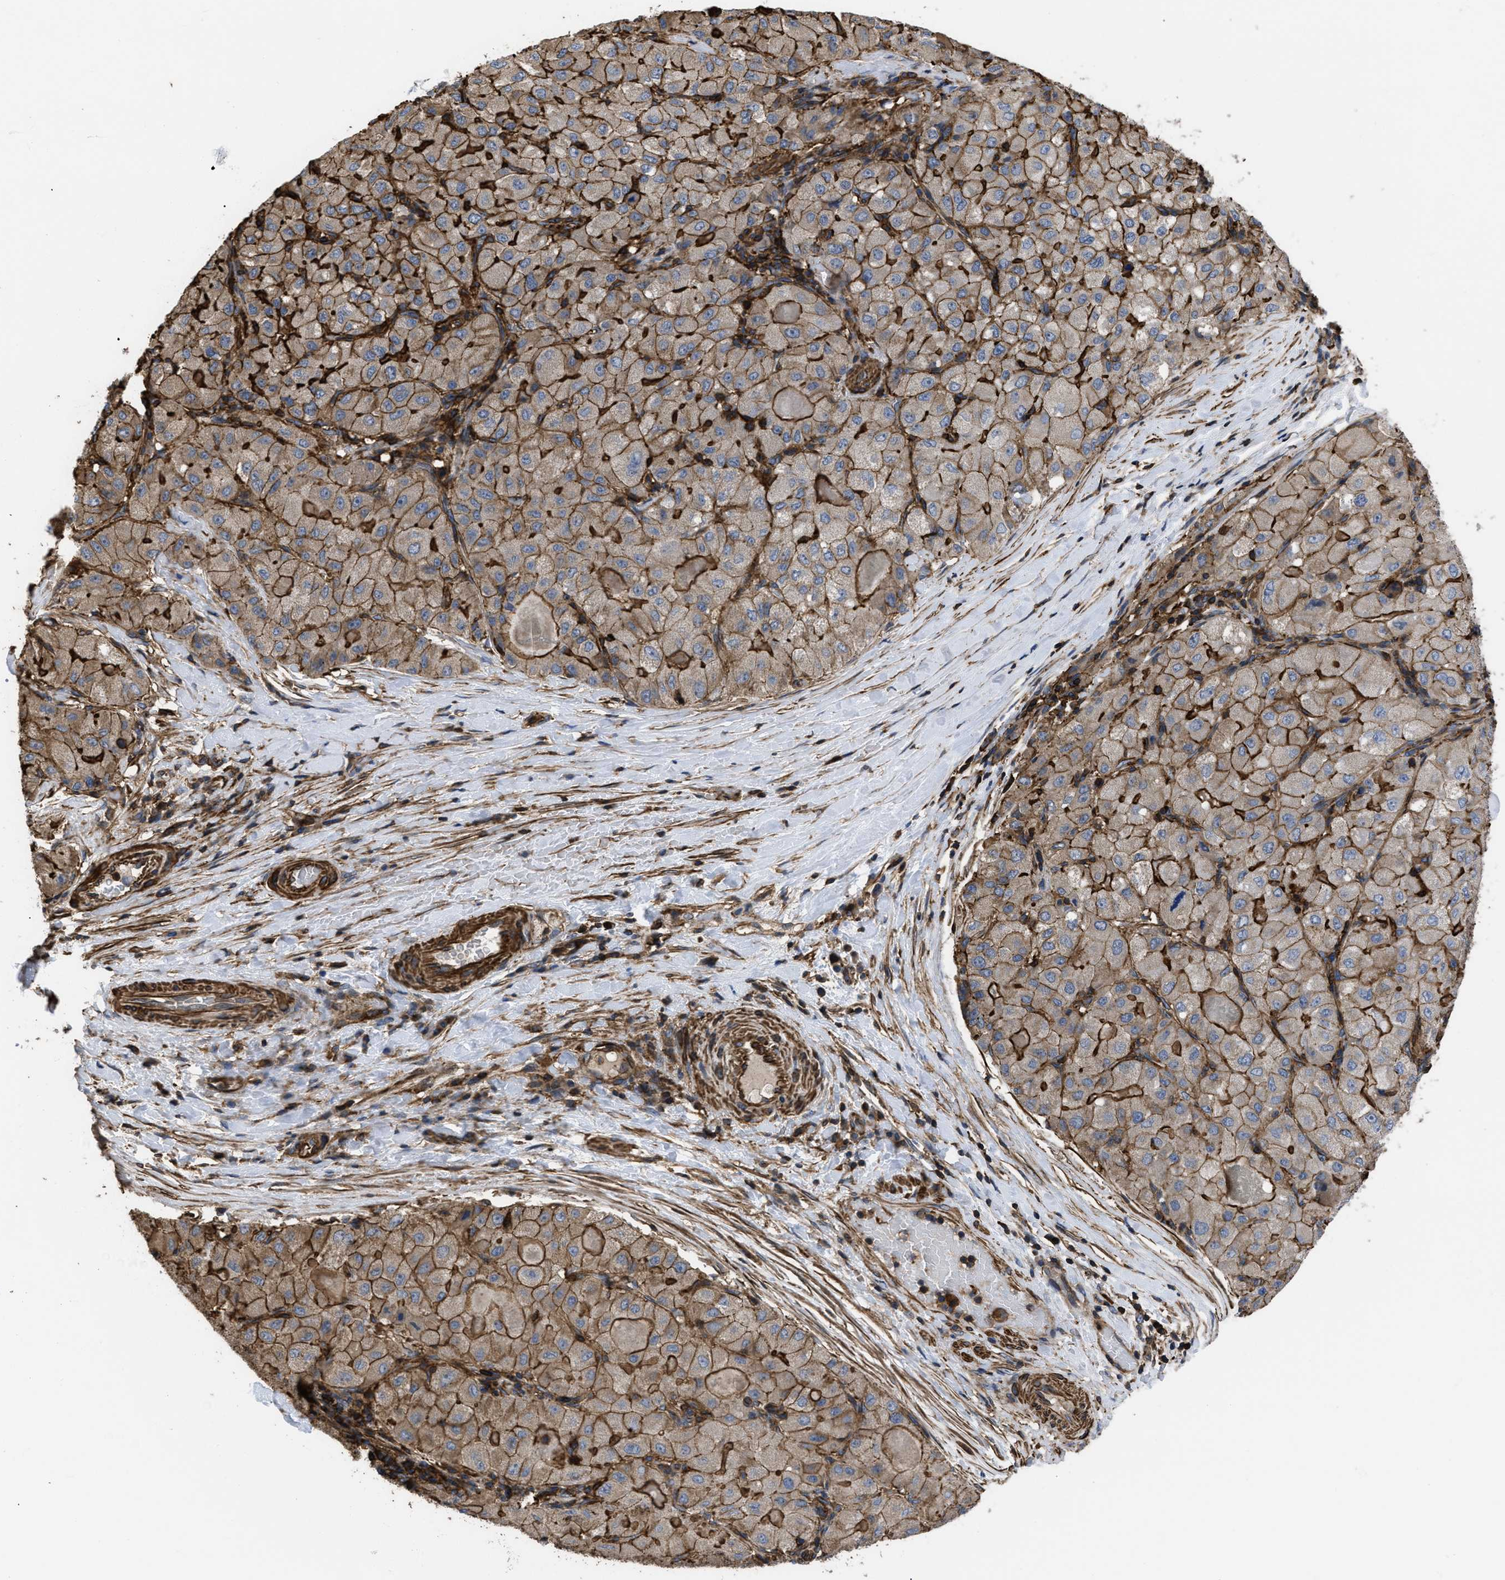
{"staining": {"intensity": "moderate", "quantity": ">75%", "location": "cytoplasmic/membranous"}, "tissue": "liver cancer", "cell_type": "Tumor cells", "image_type": "cancer", "snomed": [{"axis": "morphology", "description": "Carcinoma, Hepatocellular, NOS"}, {"axis": "topography", "description": "Liver"}], "caption": "Moderate cytoplasmic/membranous expression for a protein is appreciated in approximately >75% of tumor cells of liver hepatocellular carcinoma using immunohistochemistry (IHC).", "gene": "SCUBE2", "patient": {"sex": "male", "age": 80}}